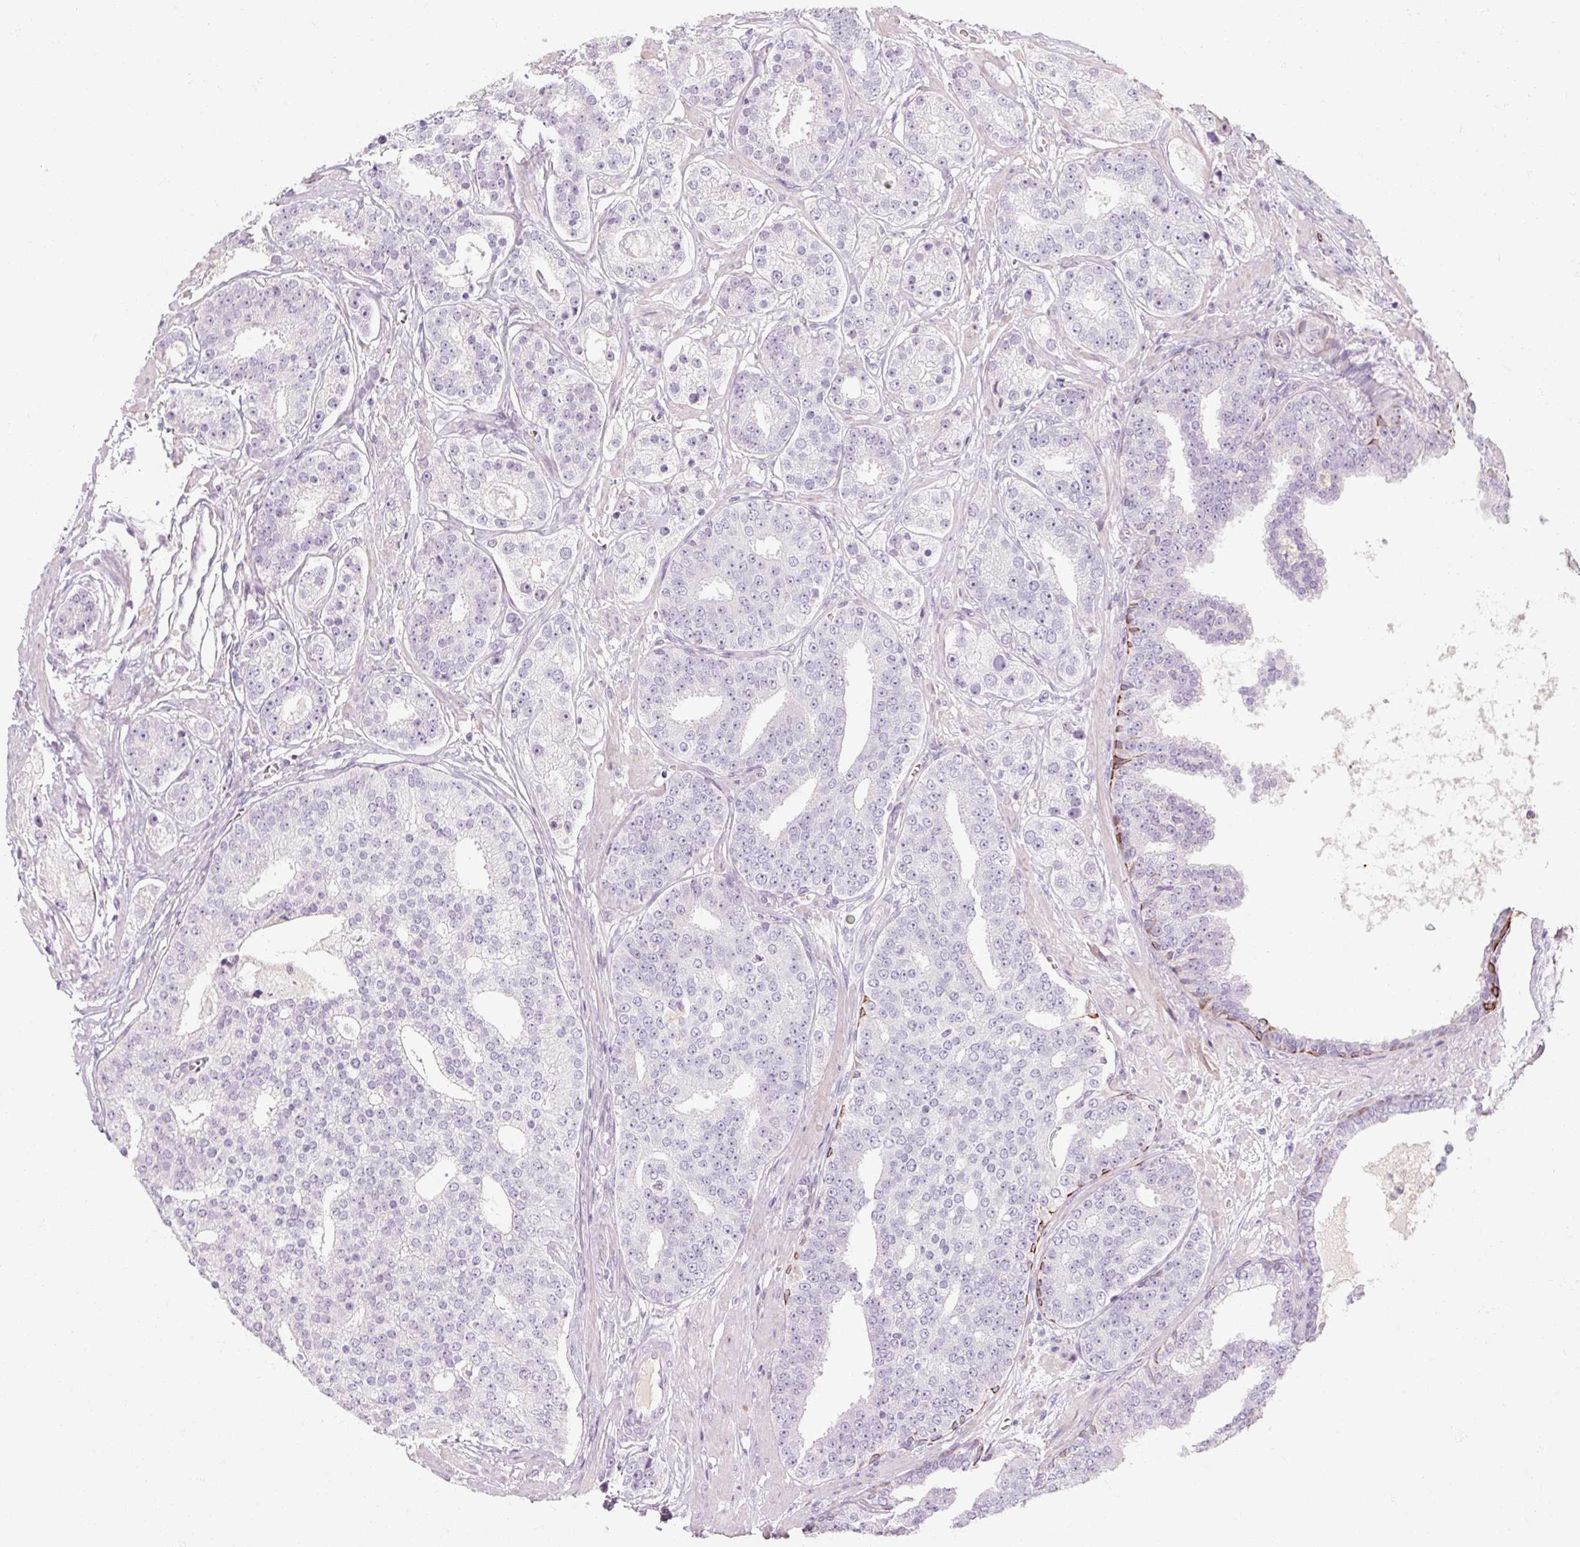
{"staining": {"intensity": "negative", "quantity": "none", "location": "none"}, "tissue": "prostate cancer", "cell_type": "Tumor cells", "image_type": "cancer", "snomed": [{"axis": "morphology", "description": "Adenocarcinoma, High grade"}, {"axis": "topography", "description": "Prostate"}], "caption": "High power microscopy photomicrograph of an immunohistochemistry photomicrograph of high-grade adenocarcinoma (prostate), revealing no significant positivity in tumor cells.", "gene": "NFE2L3", "patient": {"sex": "male", "age": 71}}